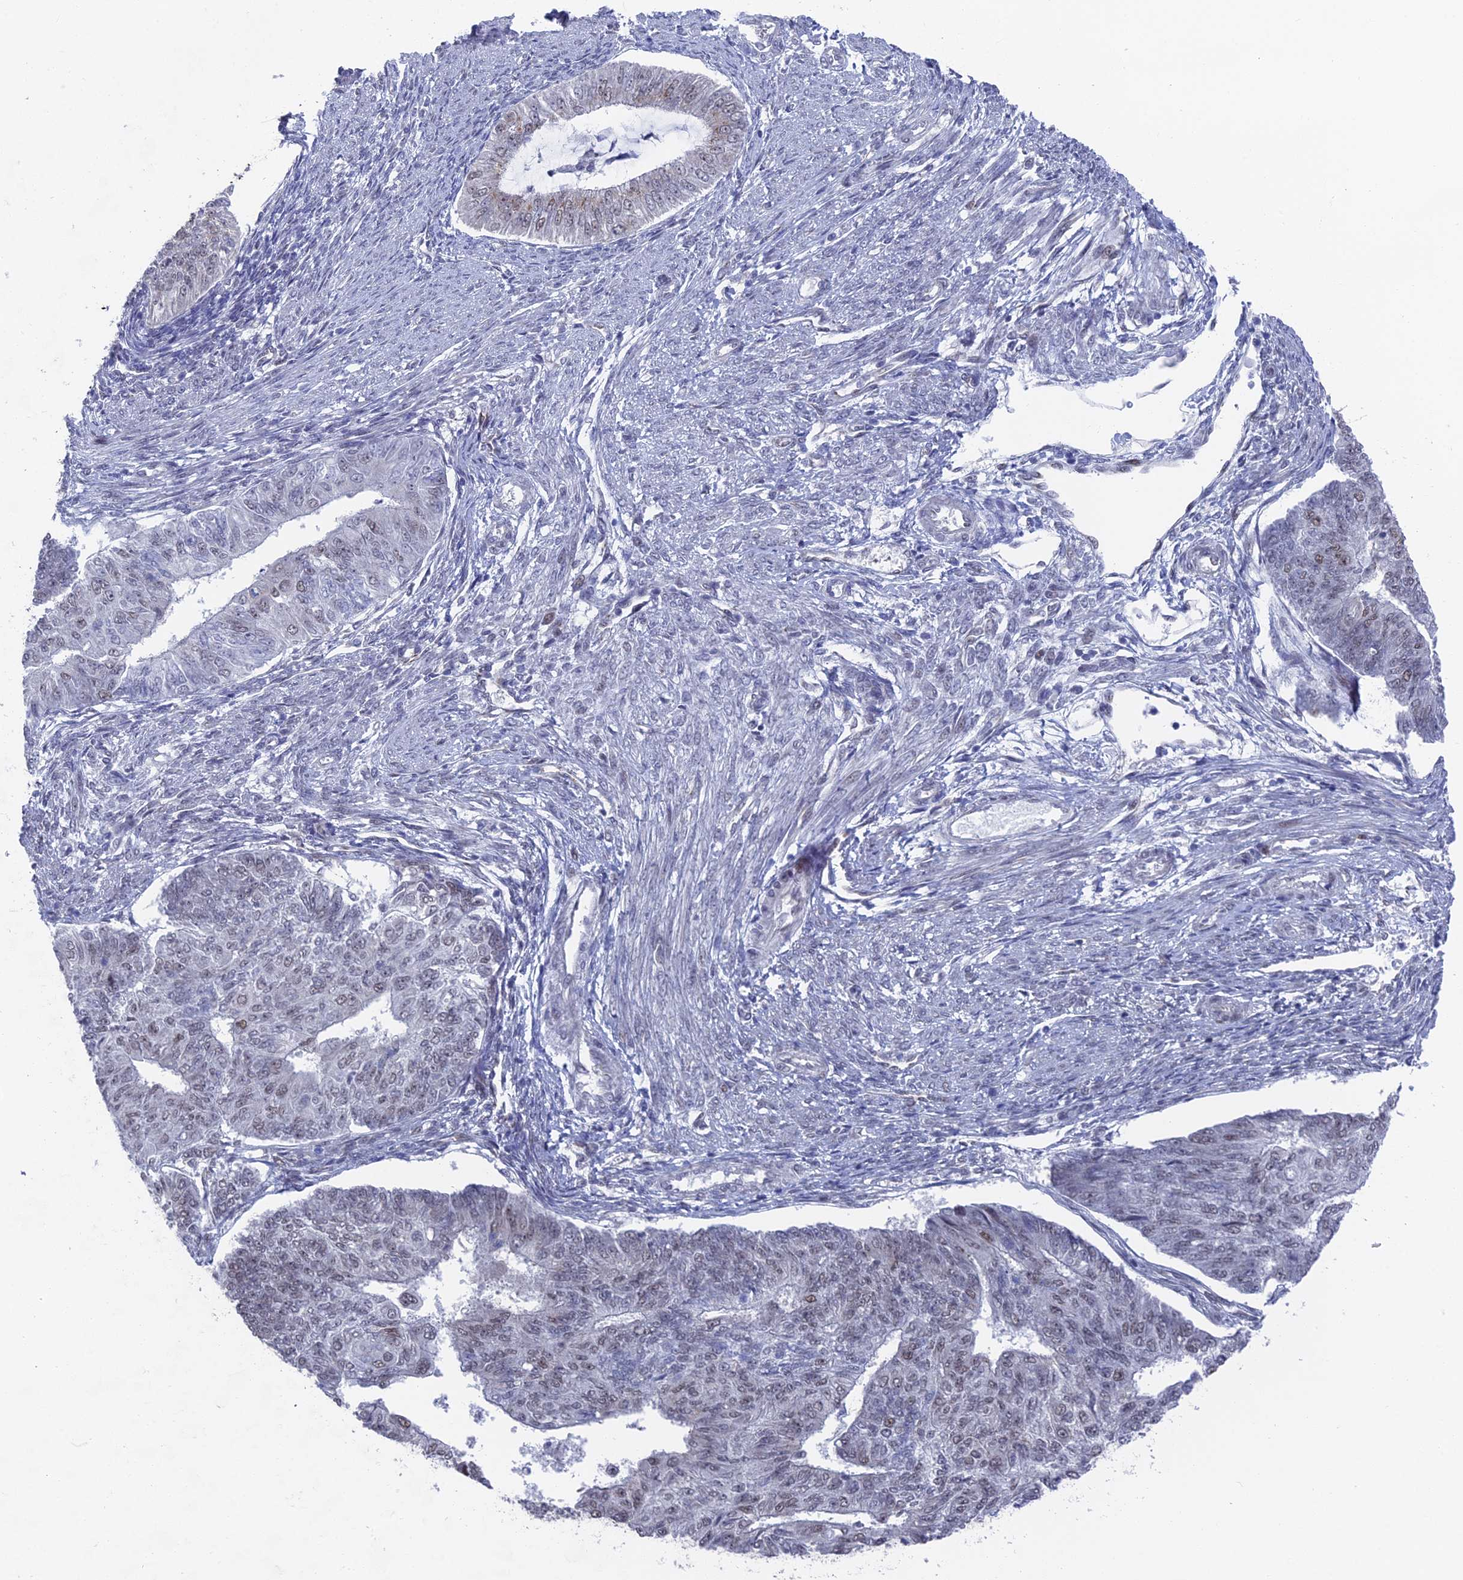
{"staining": {"intensity": "weak", "quantity": "<25%", "location": "nuclear"}, "tissue": "endometrial cancer", "cell_type": "Tumor cells", "image_type": "cancer", "snomed": [{"axis": "morphology", "description": "Adenocarcinoma, NOS"}, {"axis": "topography", "description": "Endometrium"}], "caption": "A high-resolution micrograph shows immunohistochemistry (IHC) staining of adenocarcinoma (endometrial), which shows no significant expression in tumor cells.", "gene": "FHIP2A", "patient": {"sex": "female", "age": 32}}